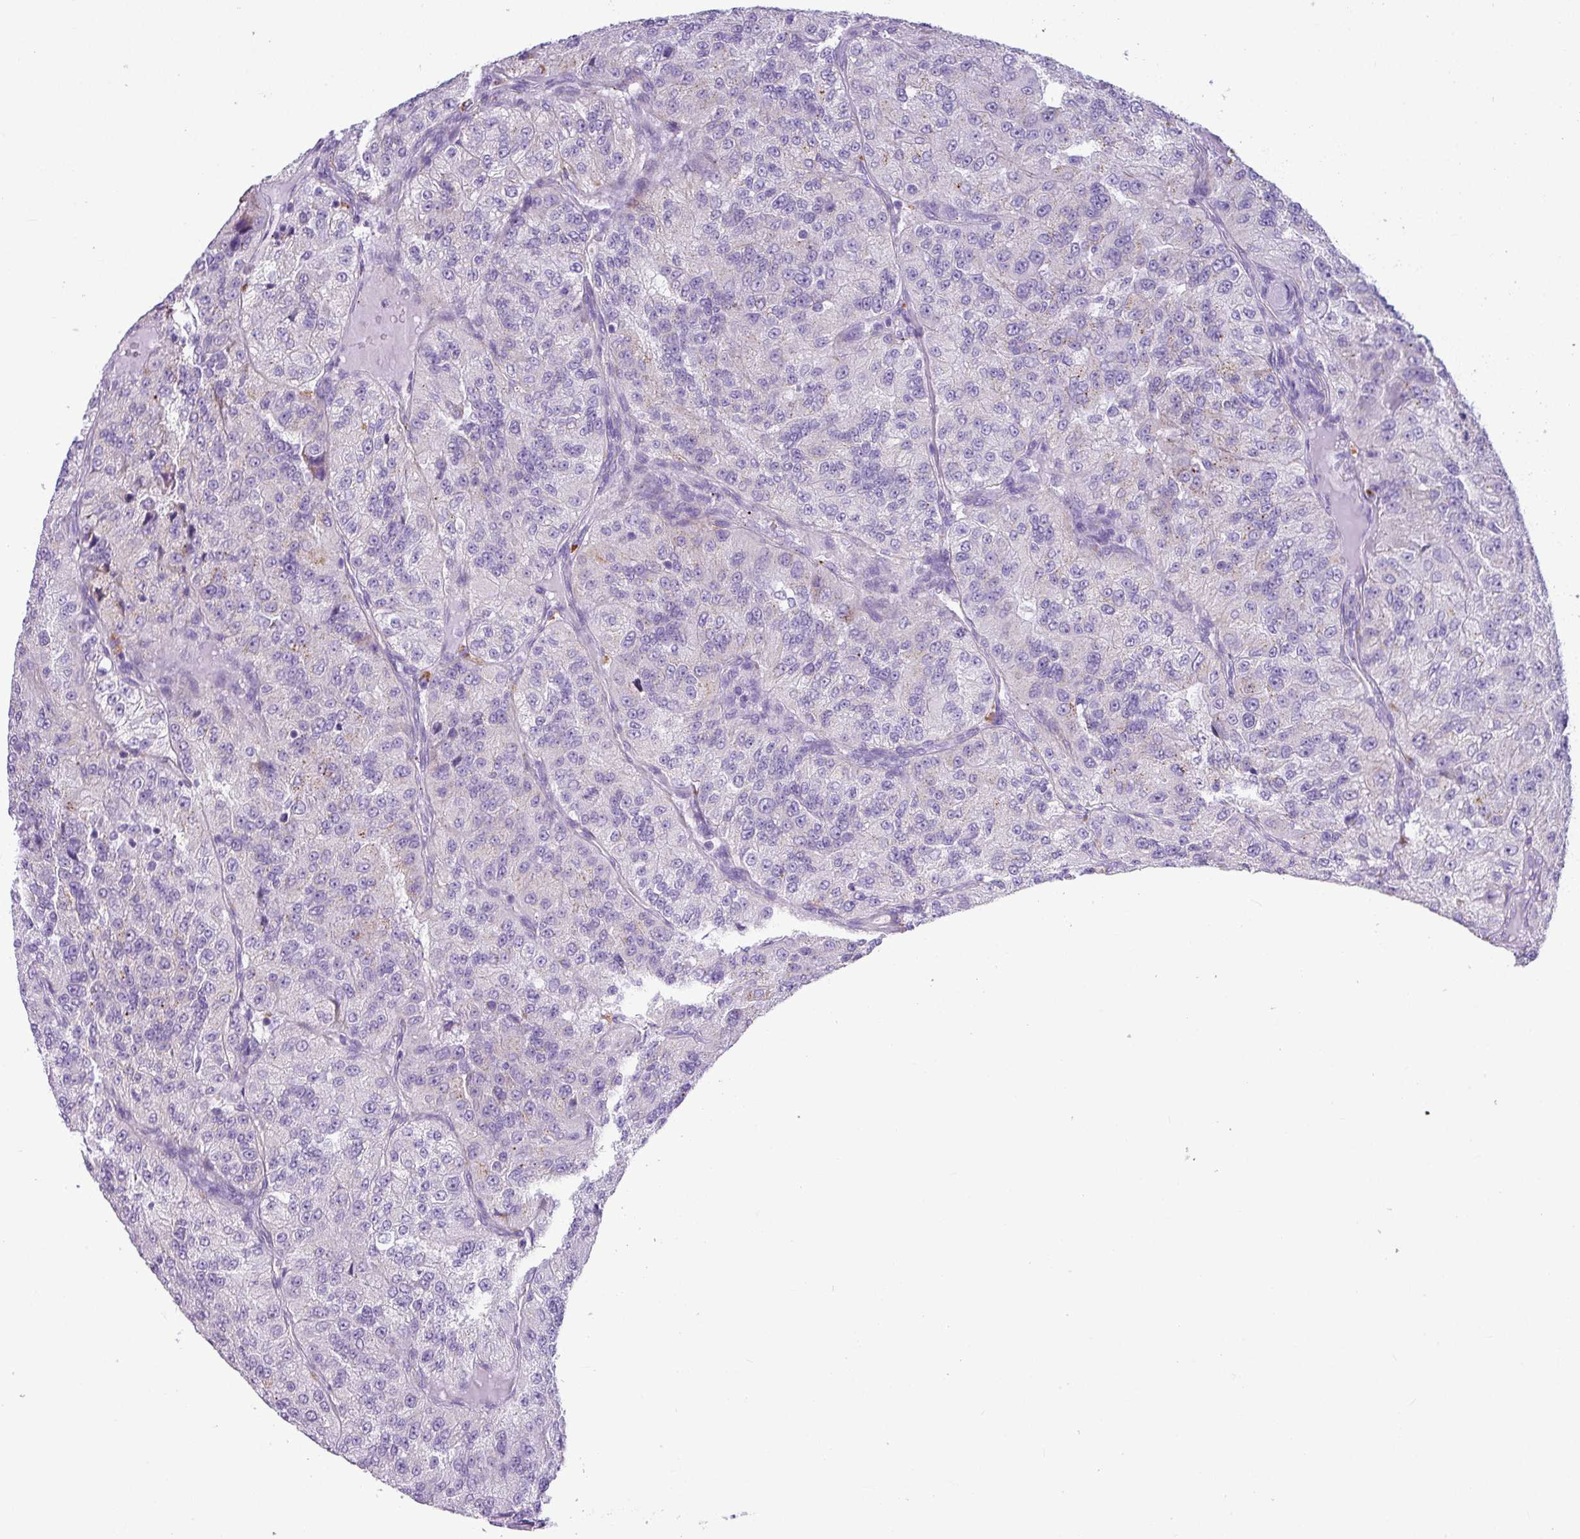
{"staining": {"intensity": "negative", "quantity": "none", "location": "none"}, "tissue": "renal cancer", "cell_type": "Tumor cells", "image_type": "cancer", "snomed": [{"axis": "morphology", "description": "Adenocarcinoma, NOS"}, {"axis": "topography", "description": "Kidney"}], "caption": "The image reveals no significant staining in tumor cells of renal adenocarcinoma.", "gene": "ZNF568", "patient": {"sex": "female", "age": 63}}